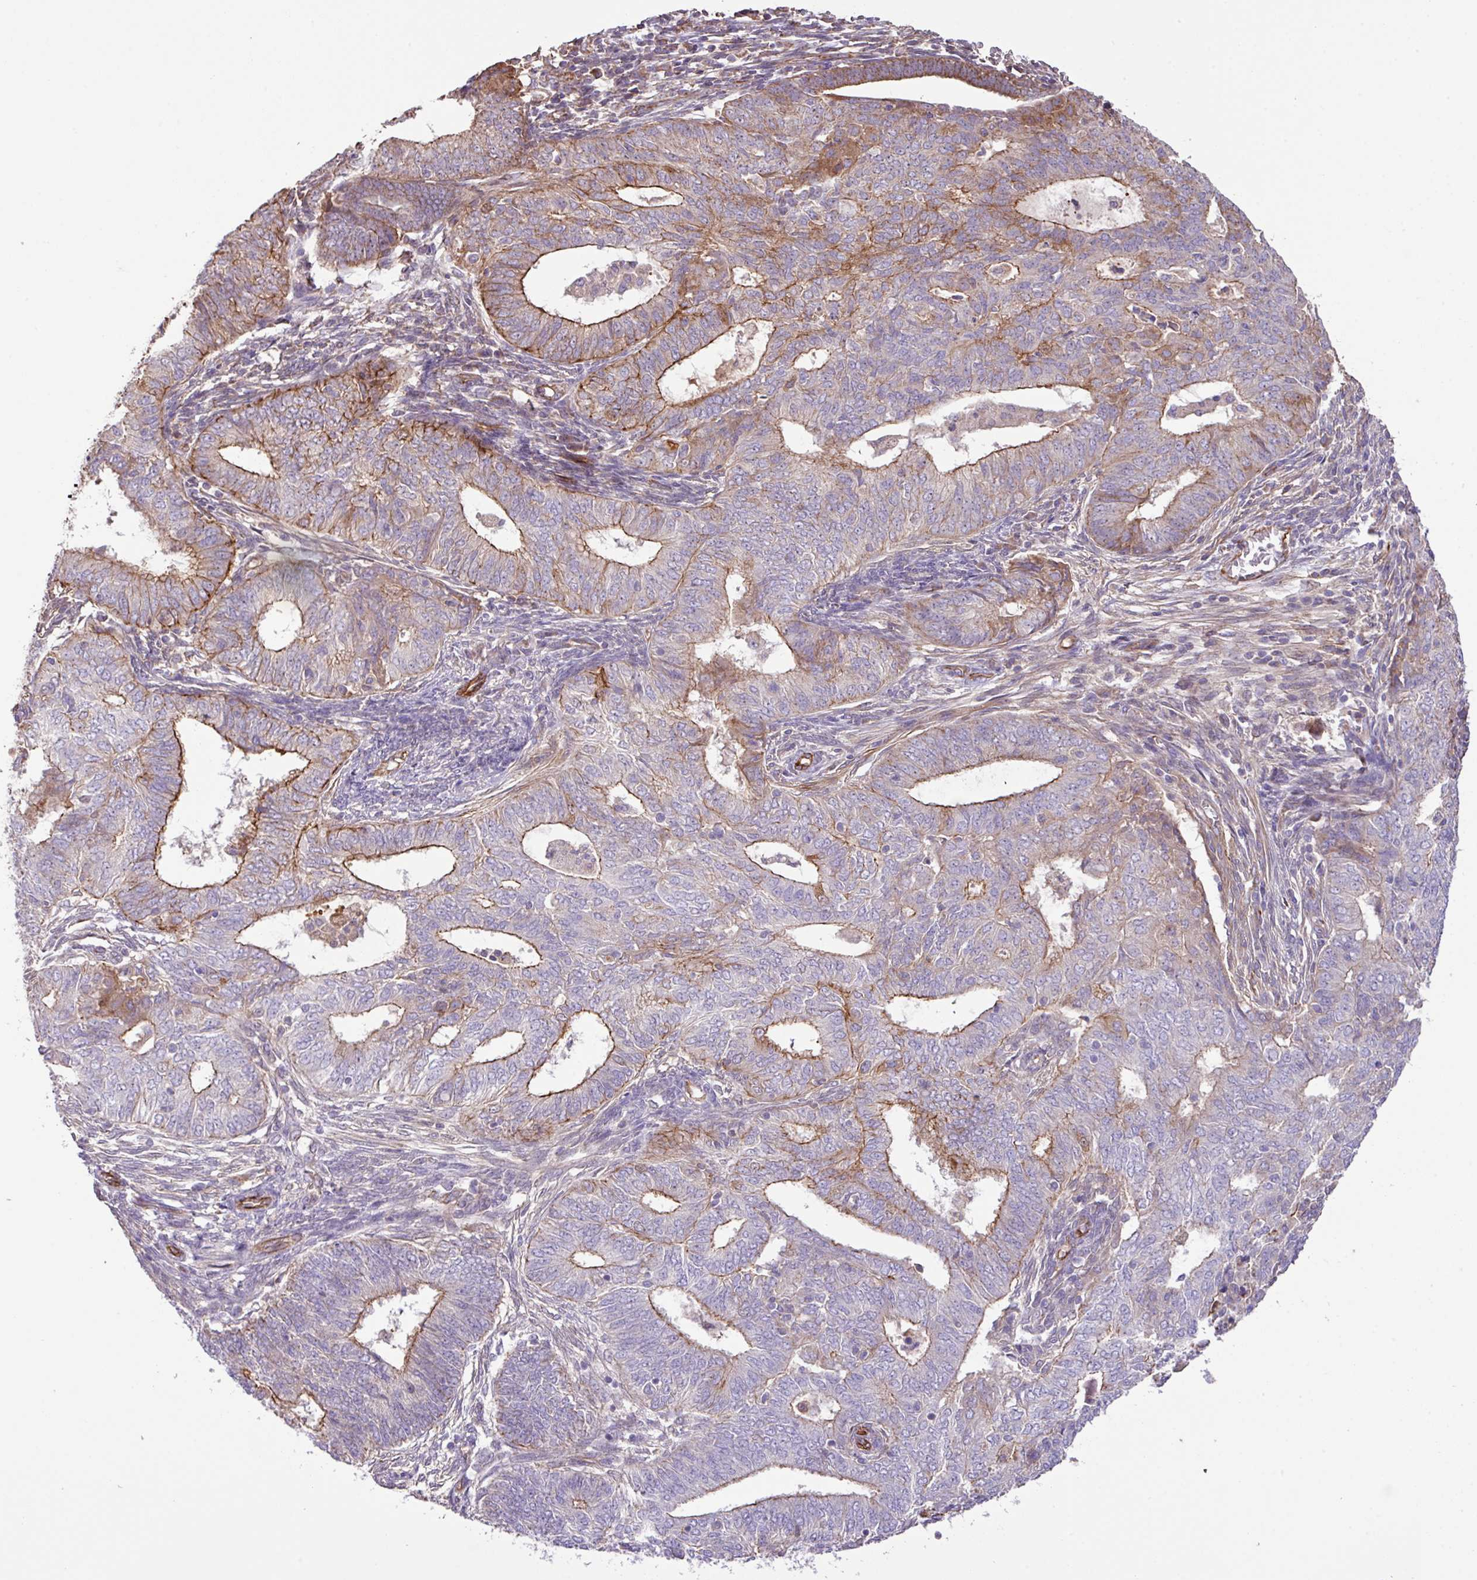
{"staining": {"intensity": "moderate", "quantity": "25%-75%", "location": "cytoplasmic/membranous"}, "tissue": "endometrial cancer", "cell_type": "Tumor cells", "image_type": "cancer", "snomed": [{"axis": "morphology", "description": "Adenocarcinoma, NOS"}, {"axis": "topography", "description": "Endometrium"}], "caption": "Immunohistochemical staining of adenocarcinoma (endometrial) demonstrates moderate cytoplasmic/membranous protein staining in approximately 25%-75% of tumor cells.", "gene": "LRRC53", "patient": {"sex": "female", "age": 62}}